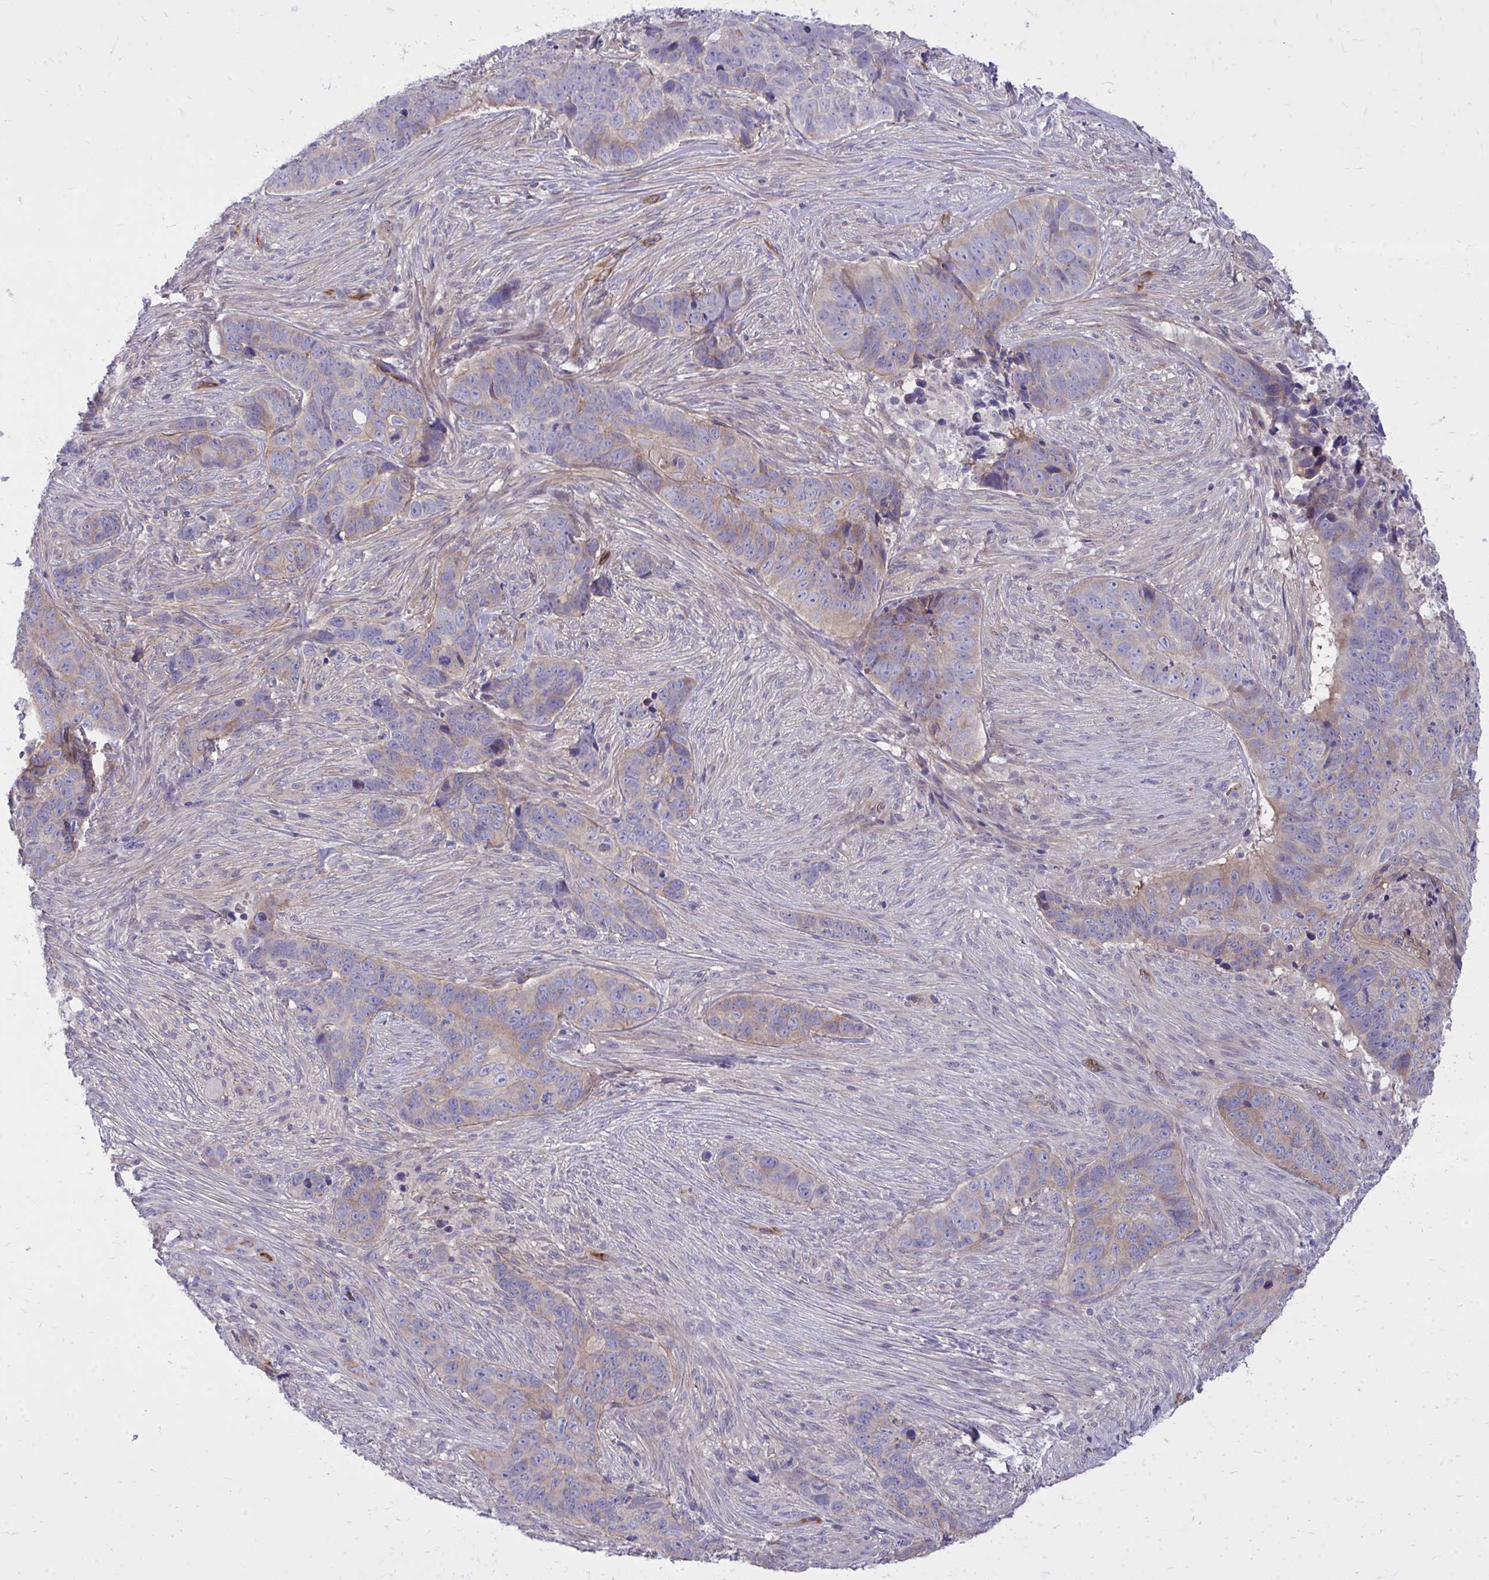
{"staining": {"intensity": "weak", "quantity": "<25%", "location": "cytoplasmic/membranous"}, "tissue": "skin cancer", "cell_type": "Tumor cells", "image_type": "cancer", "snomed": [{"axis": "morphology", "description": "Basal cell carcinoma"}, {"axis": "topography", "description": "Skin"}], "caption": "A histopathology image of human skin cancer is negative for staining in tumor cells.", "gene": "TP53I11", "patient": {"sex": "female", "age": 82}}